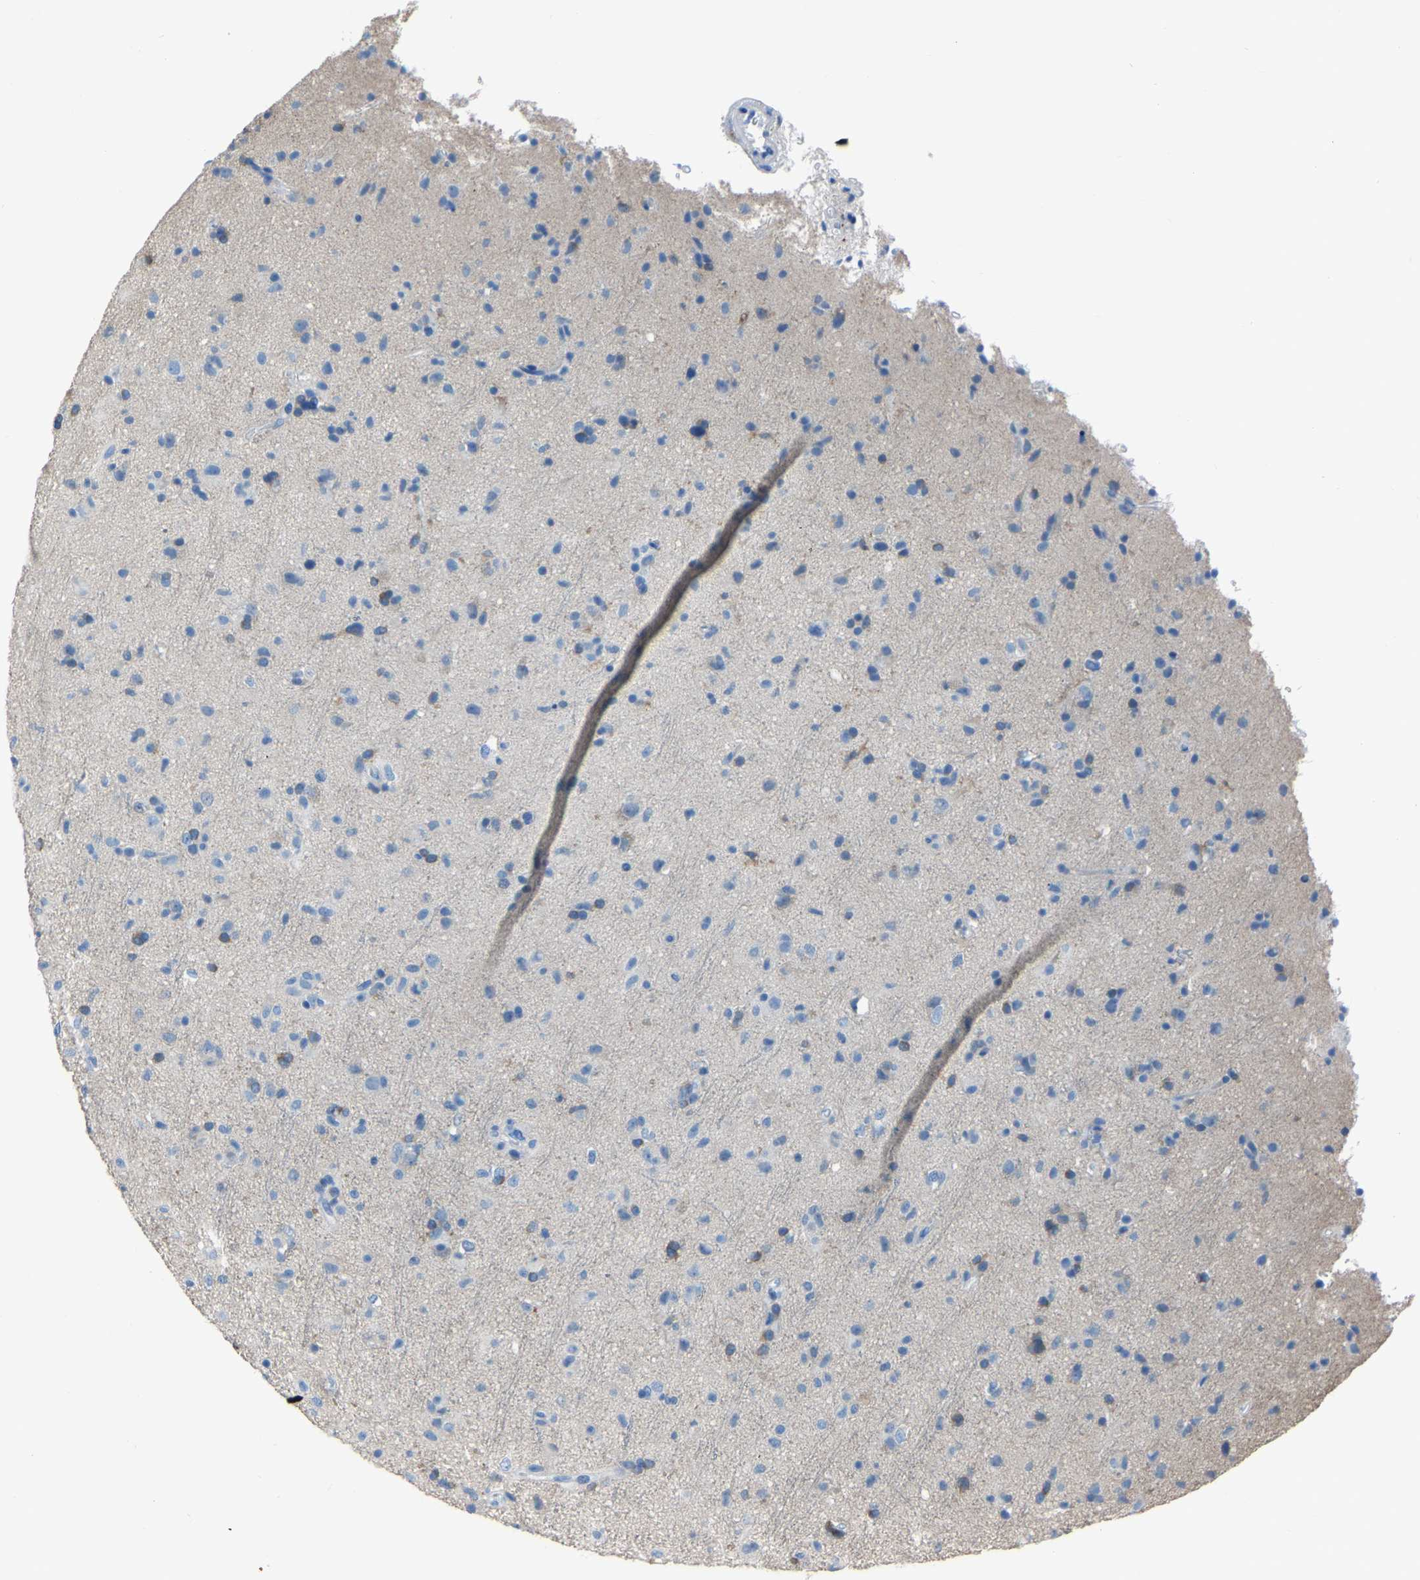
{"staining": {"intensity": "negative", "quantity": "none", "location": "none"}, "tissue": "glioma", "cell_type": "Tumor cells", "image_type": "cancer", "snomed": [{"axis": "morphology", "description": "Glioma, malignant, Low grade"}, {"axis": "topography", "description": "Brain"}], "caption": "Tumor cells show no significant staining in glioma.", "gene": "LSP1", "patient": {"sex": "male", "age": 65}}